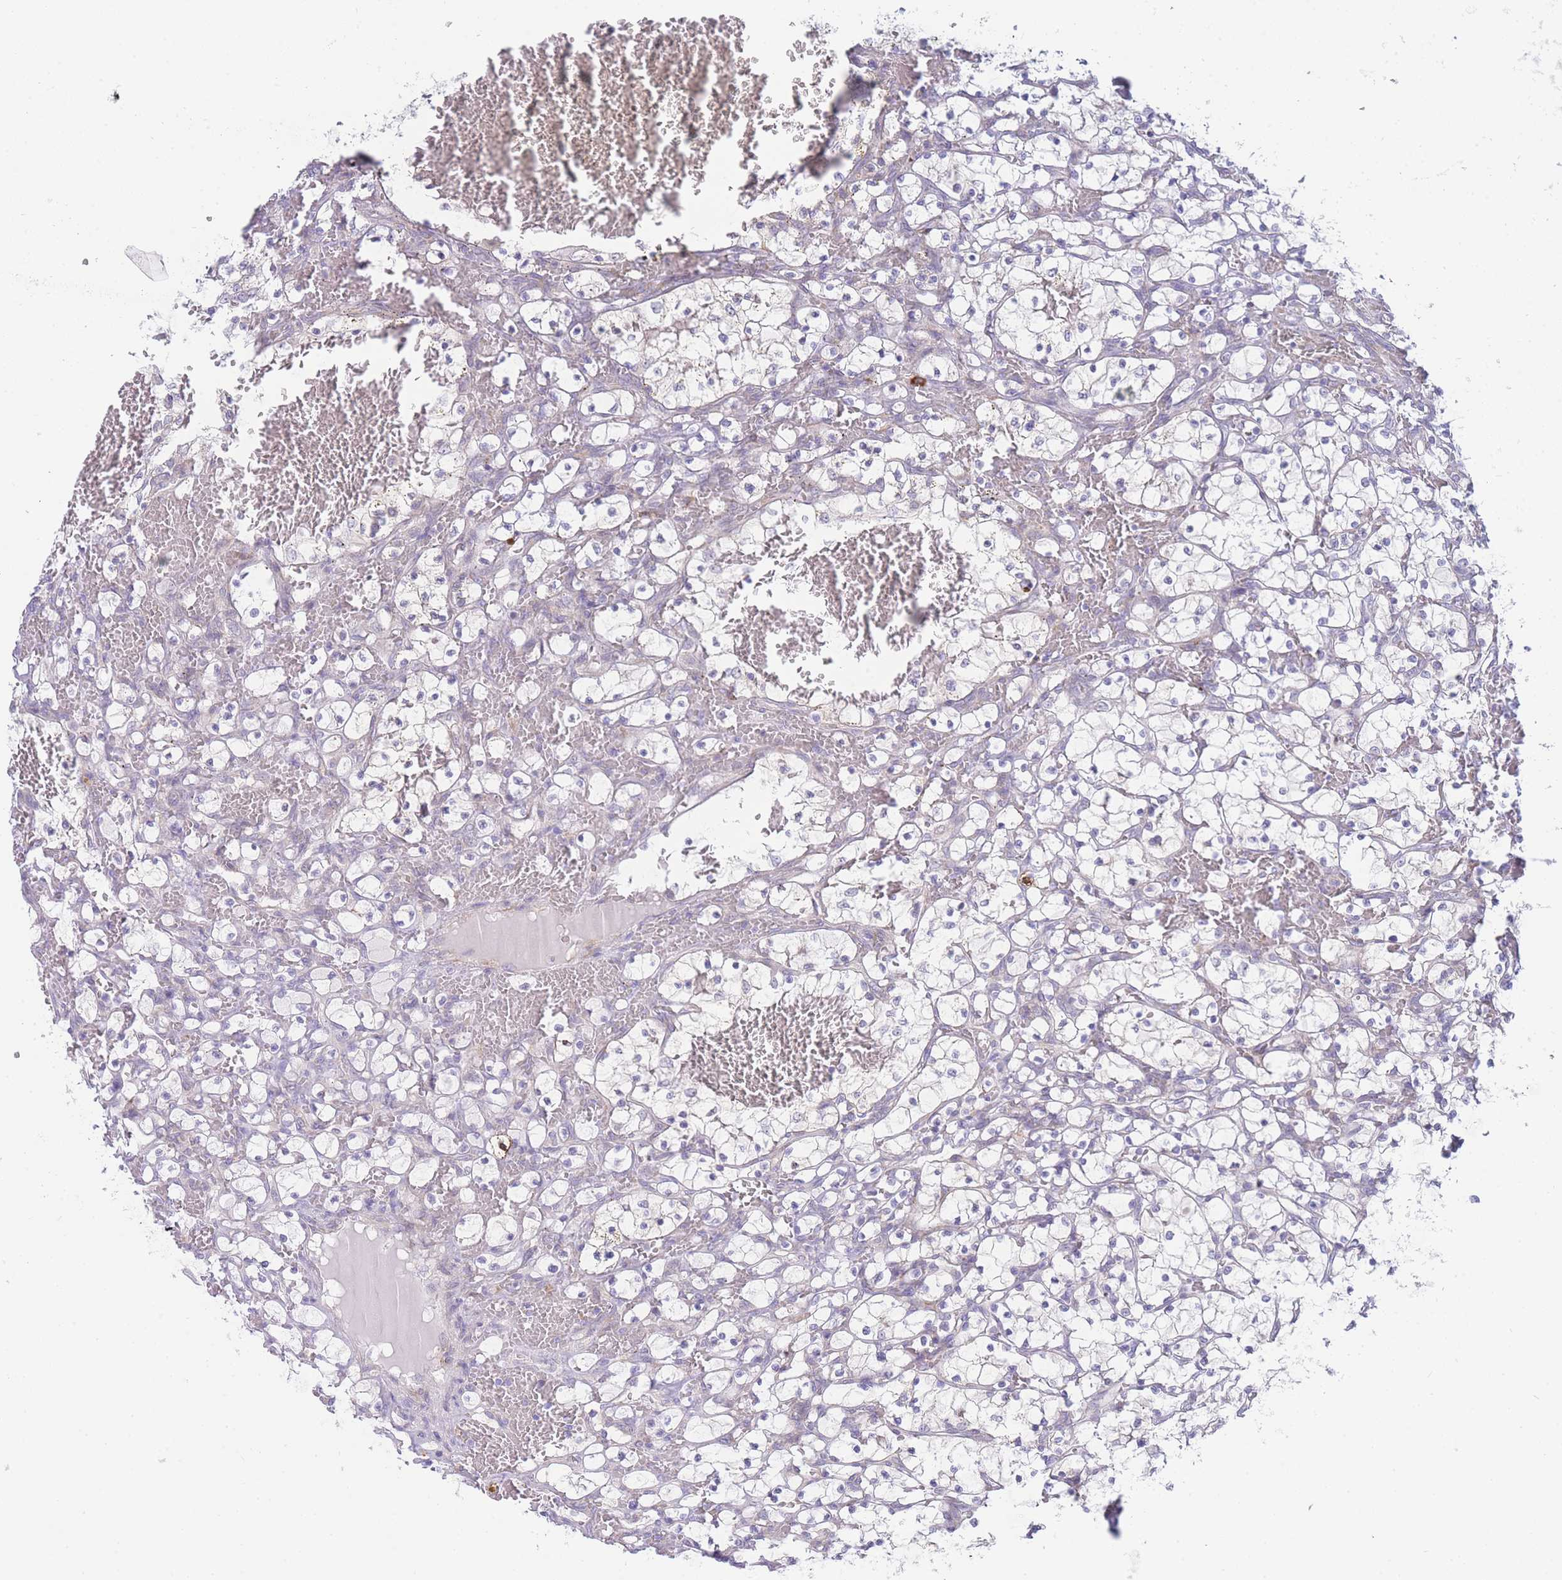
{"staining": {"intensity": "negative", "quantity": "none", "location": "none"}, "tissue": "renal cancer", "cell_type": "Tumor cells", "image_type": "cancer", "snomed": [{"axis": "morphology", "description": "Adenocarcinoma, NOS"}, {"axis": "topography", "description": "Kidney"}], "caption": "Human renal cancer stained for a protein using immunohistochemistry (IHC) shows no expression in tumor cells.", "gene": "ZNF510", "patient": {"sex": "female", "age": 69}}